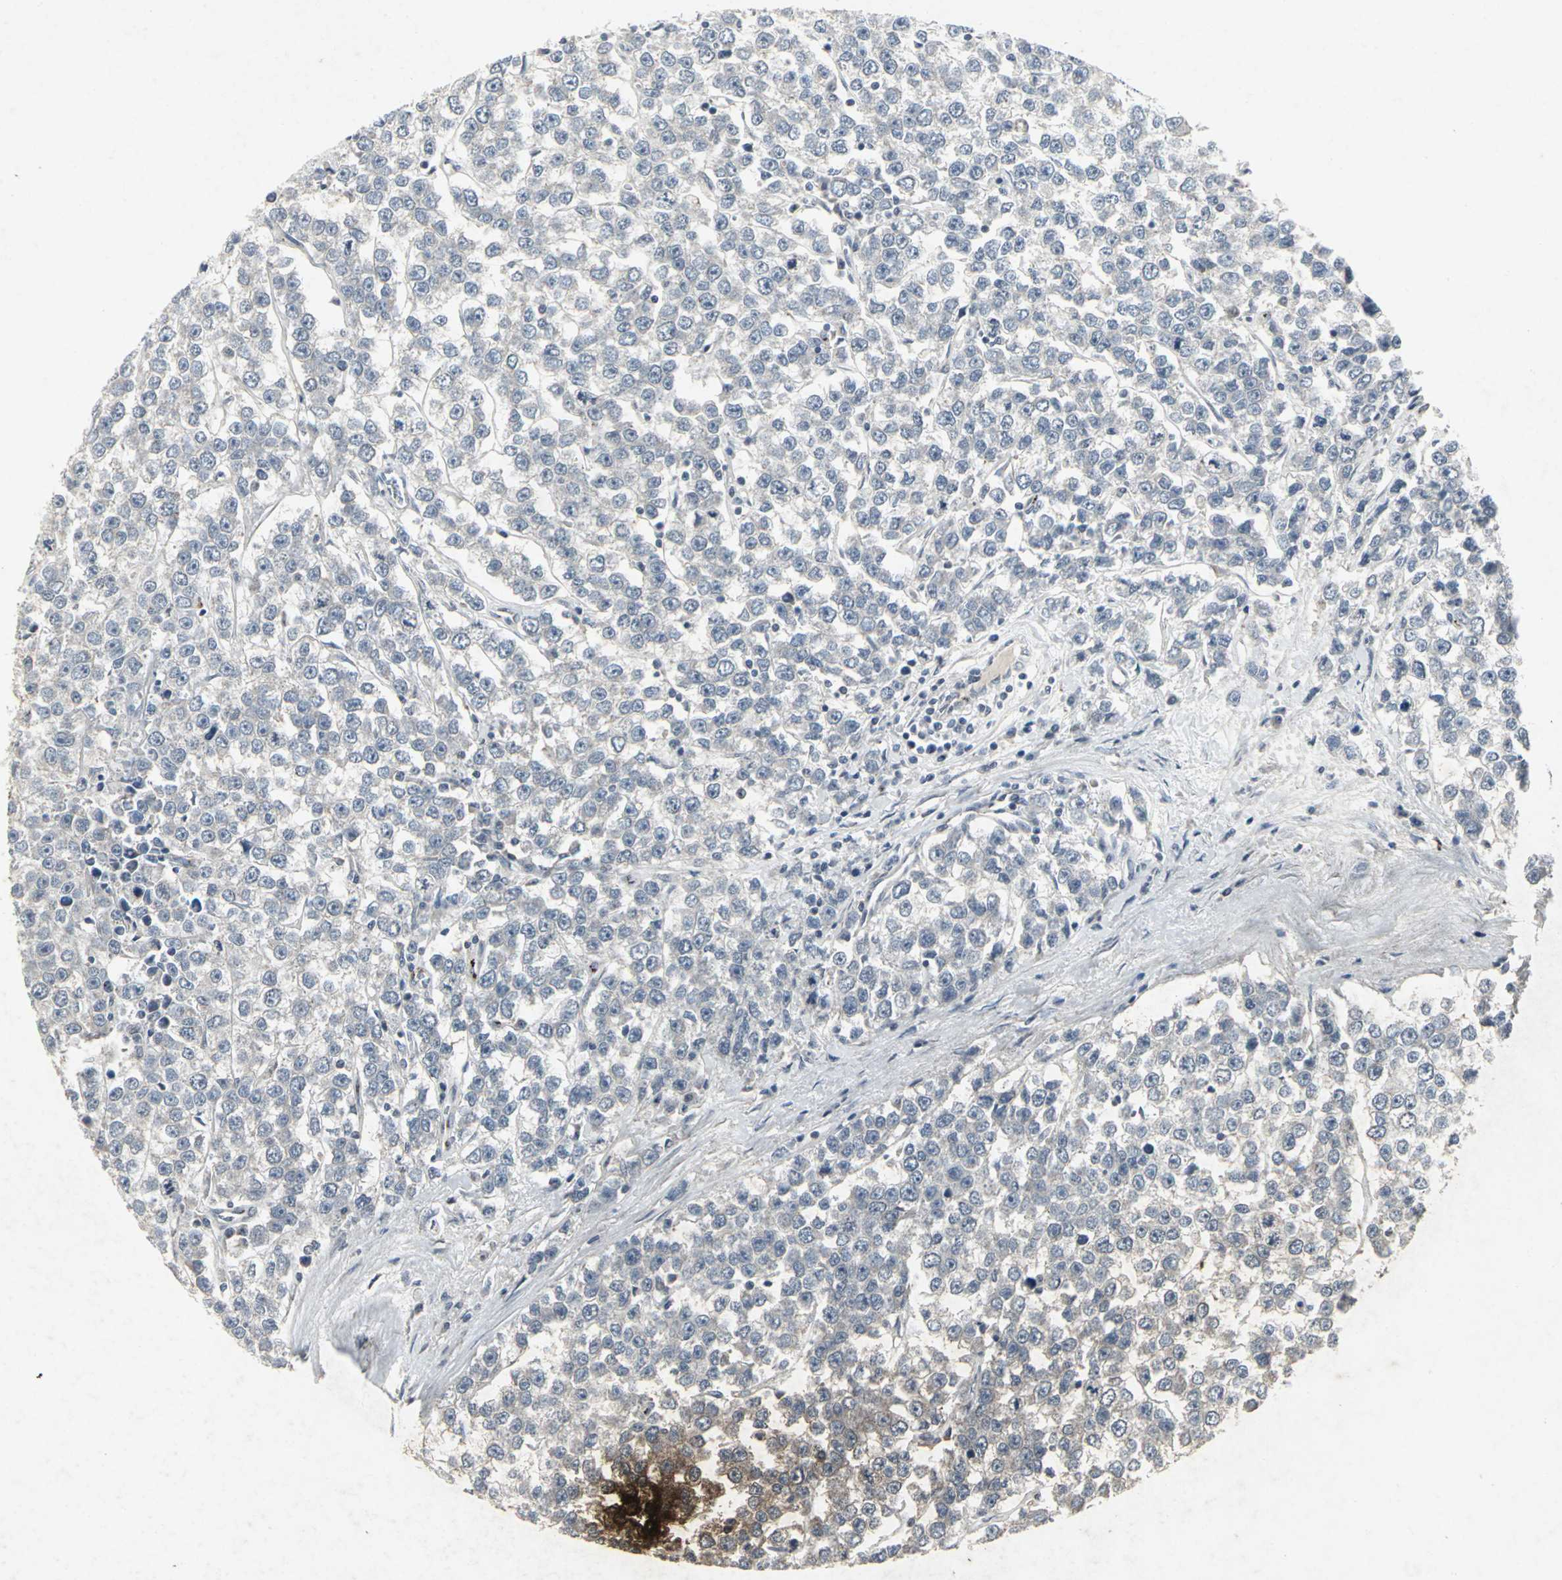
{"staining": {"intensity": "negative", "quantity": "none", "location": "none"}, "tissue": "testis cancer", "cell_type": "Tumor cells", "image_type": "cancer", "snomed": [{"axis": "morphology", "description": "Seminoma, NOS"}, {"axis": "morphology", "description": "Carcinoma, Embryonal, NOS"}, {"axis": "topography", "description": "Testis"}], "caption": "Histopathology image shows no protein positivity in tumor cells of testis cancer (seminoma) tissue.", "gene": "BMP4", "patient": {"sex": "male", "age": 52}}